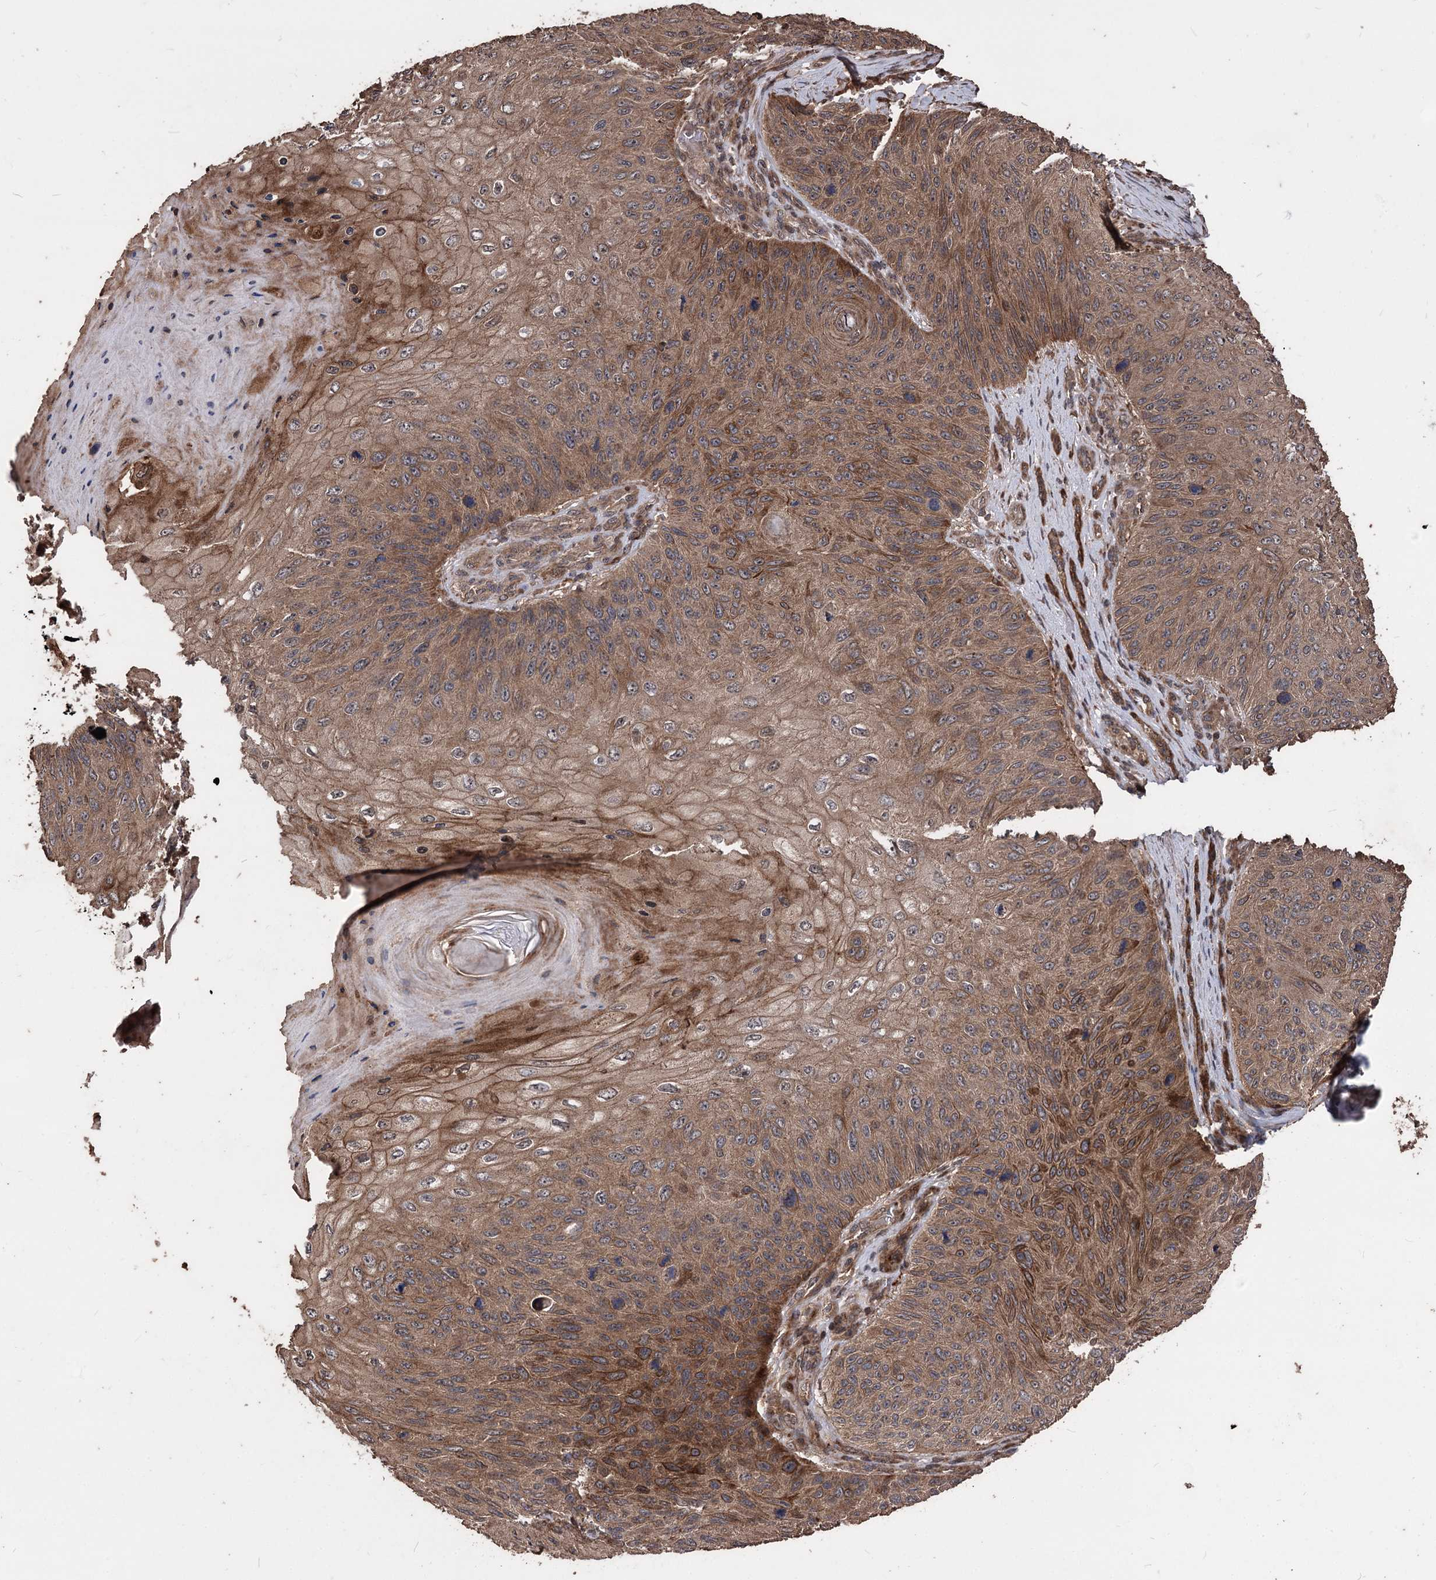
{"staining": {"intensity": "moderate", "quantity": ">75%", "location": "cytoplasmic/membranous"}, "tissue": "skin cancer", "cell_type": "Tumor cells", "image_type": "cancer", "snomed": [{"axis": "morphology", "description": "Squamous cell carcinoma, NOS"}, {"axis": "topography", "description": "Skin"}], "caption": "There is medium levels of moderate cytoplasmic/membranous expression in tumor cells of skin cancer (squamous cell carcinoma), as demonstrated by immunohistochemical staining (brown color).", "gene": "RASSF3", "patient": {"sex": "female", "age": 88}}